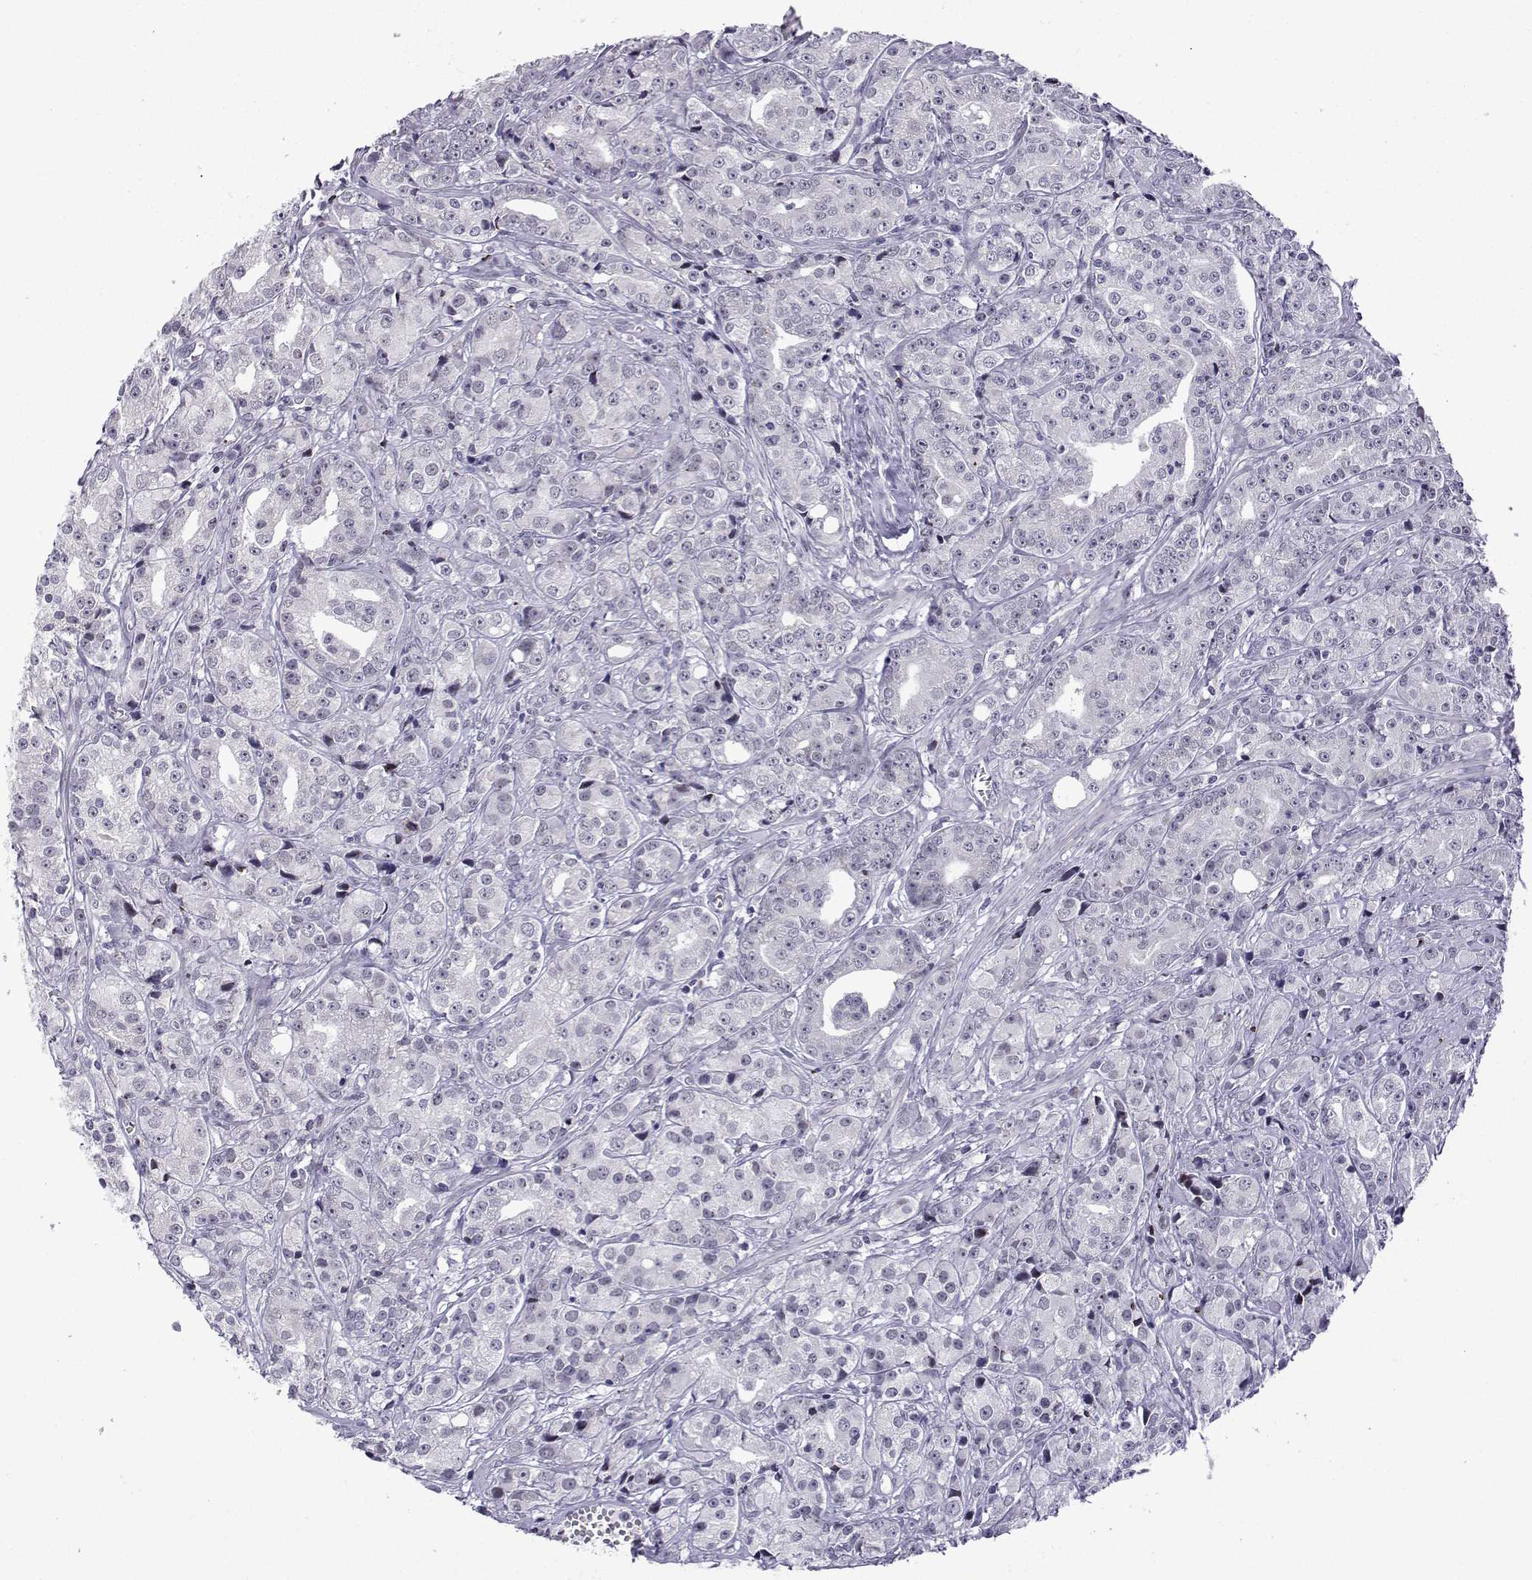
{"staining": {"intensity": "negative", "quantity": "none", "location": "none"}, "tissue": "prostate cancer", "cell_type": "Tumor cells", "image_type": "cancer", "snomed": [{"axis": "morphology", "description": "Adenocarcinoma, Medium grade"}, {"axis": "topography", "description": "Prostate"}], "caption": "An immunohistochemistry (IHC) micrograph of prostate adenocarcinoma (medium-grade) is shown. There is no staining in tumor cells of prostate adenocarcinoma (medium-grade).", "gene": "FGF3", "patient": {"sex": "male", "age": 74}}